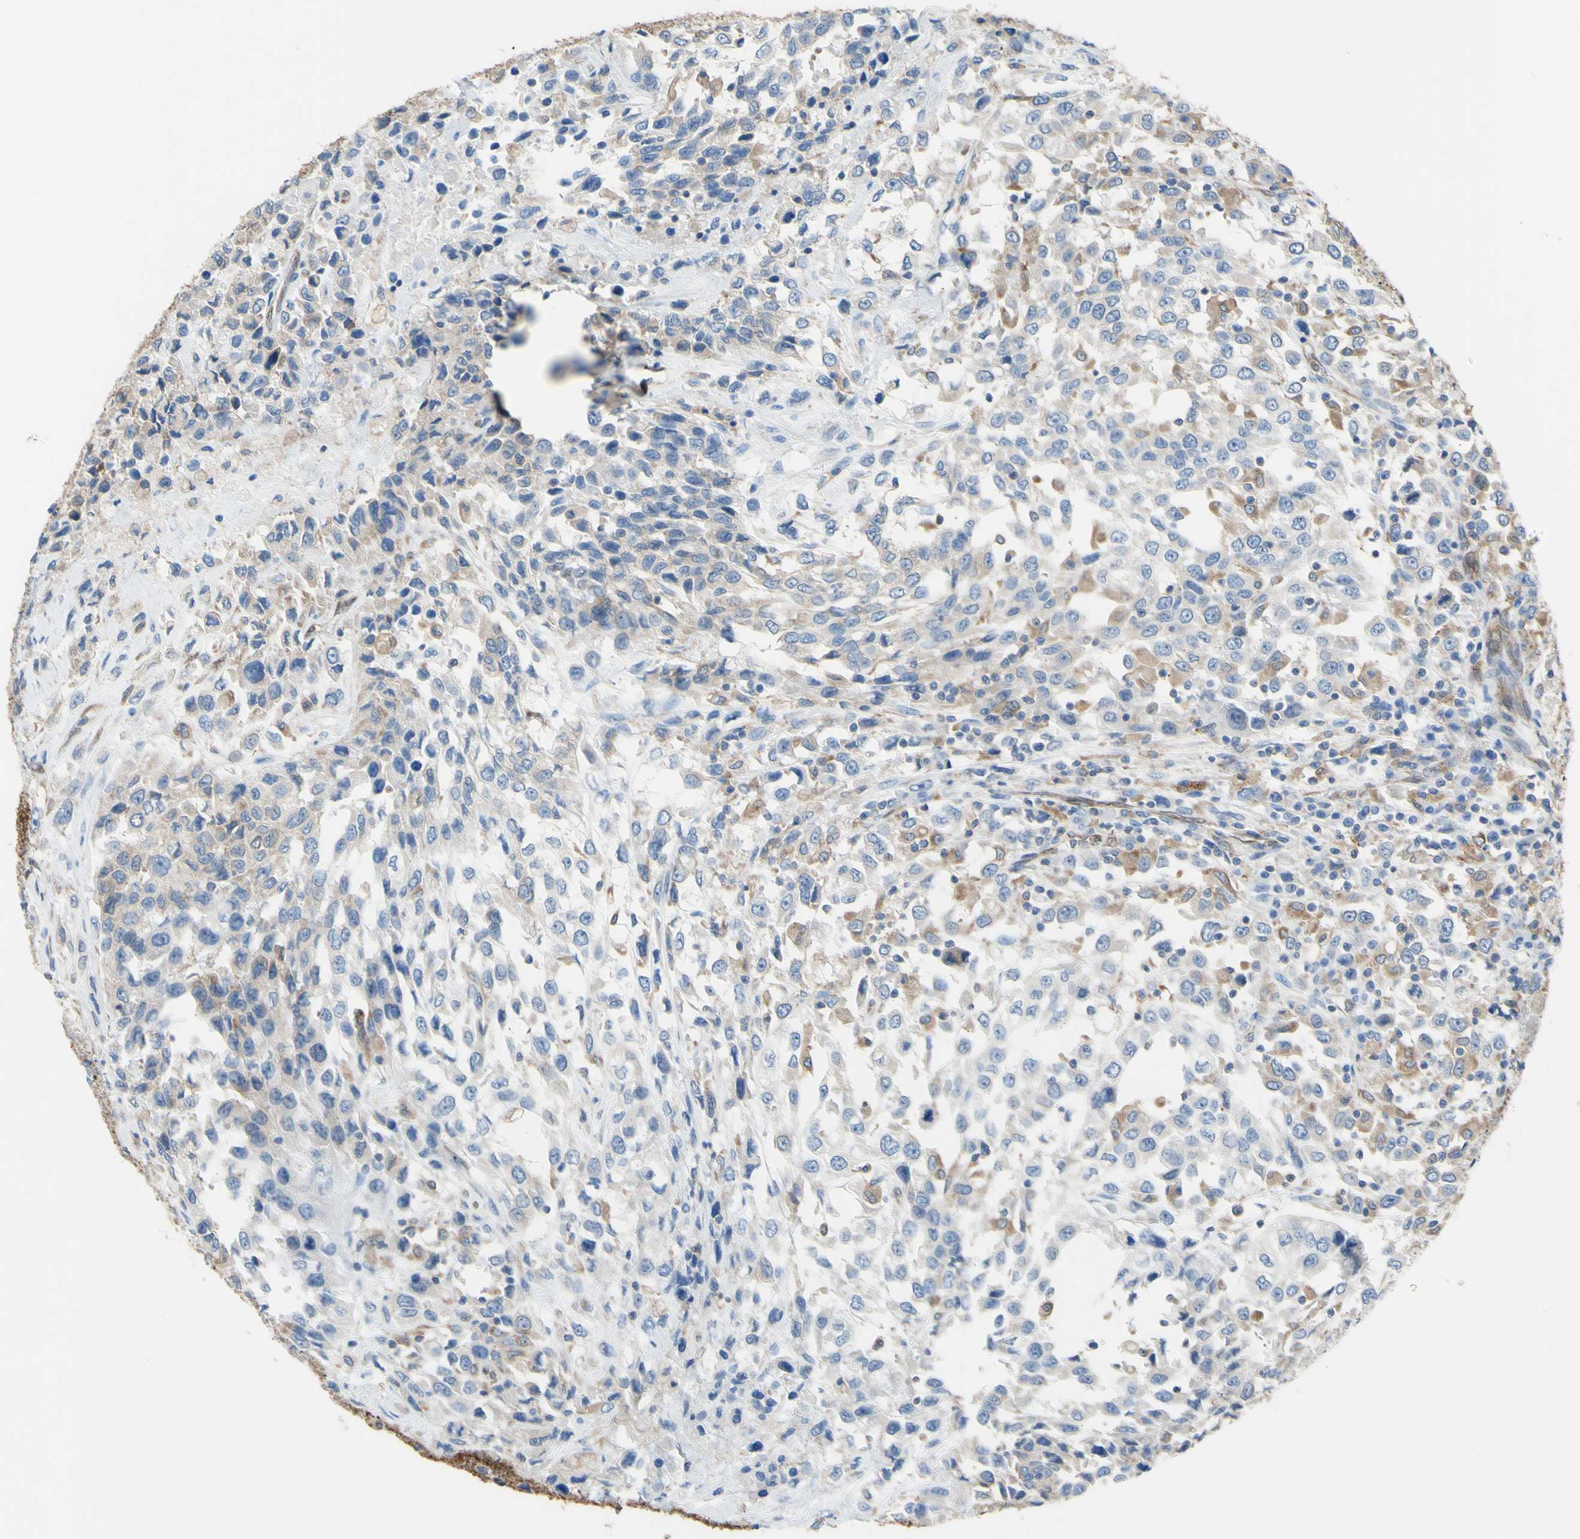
{"staining": {"intensity": "weak", "quantity": "<25%", "location": "cytoplasmic/membranous"}, "tissue": "urothelial cancer", "cell_type": "Tumor cells", "image_type": "cancer", "snomed": [{"axis": "morphology", "description": "Urothelial carcinoma, High grade"}, {"axis": "topography", "description": "Urinary bladder"}], "caption": "A histopathology image of human urothelial cancer is negative for staining in tumor cells.", "gene": "MGST2", "patient": {"sex": "female", "age": 80}}